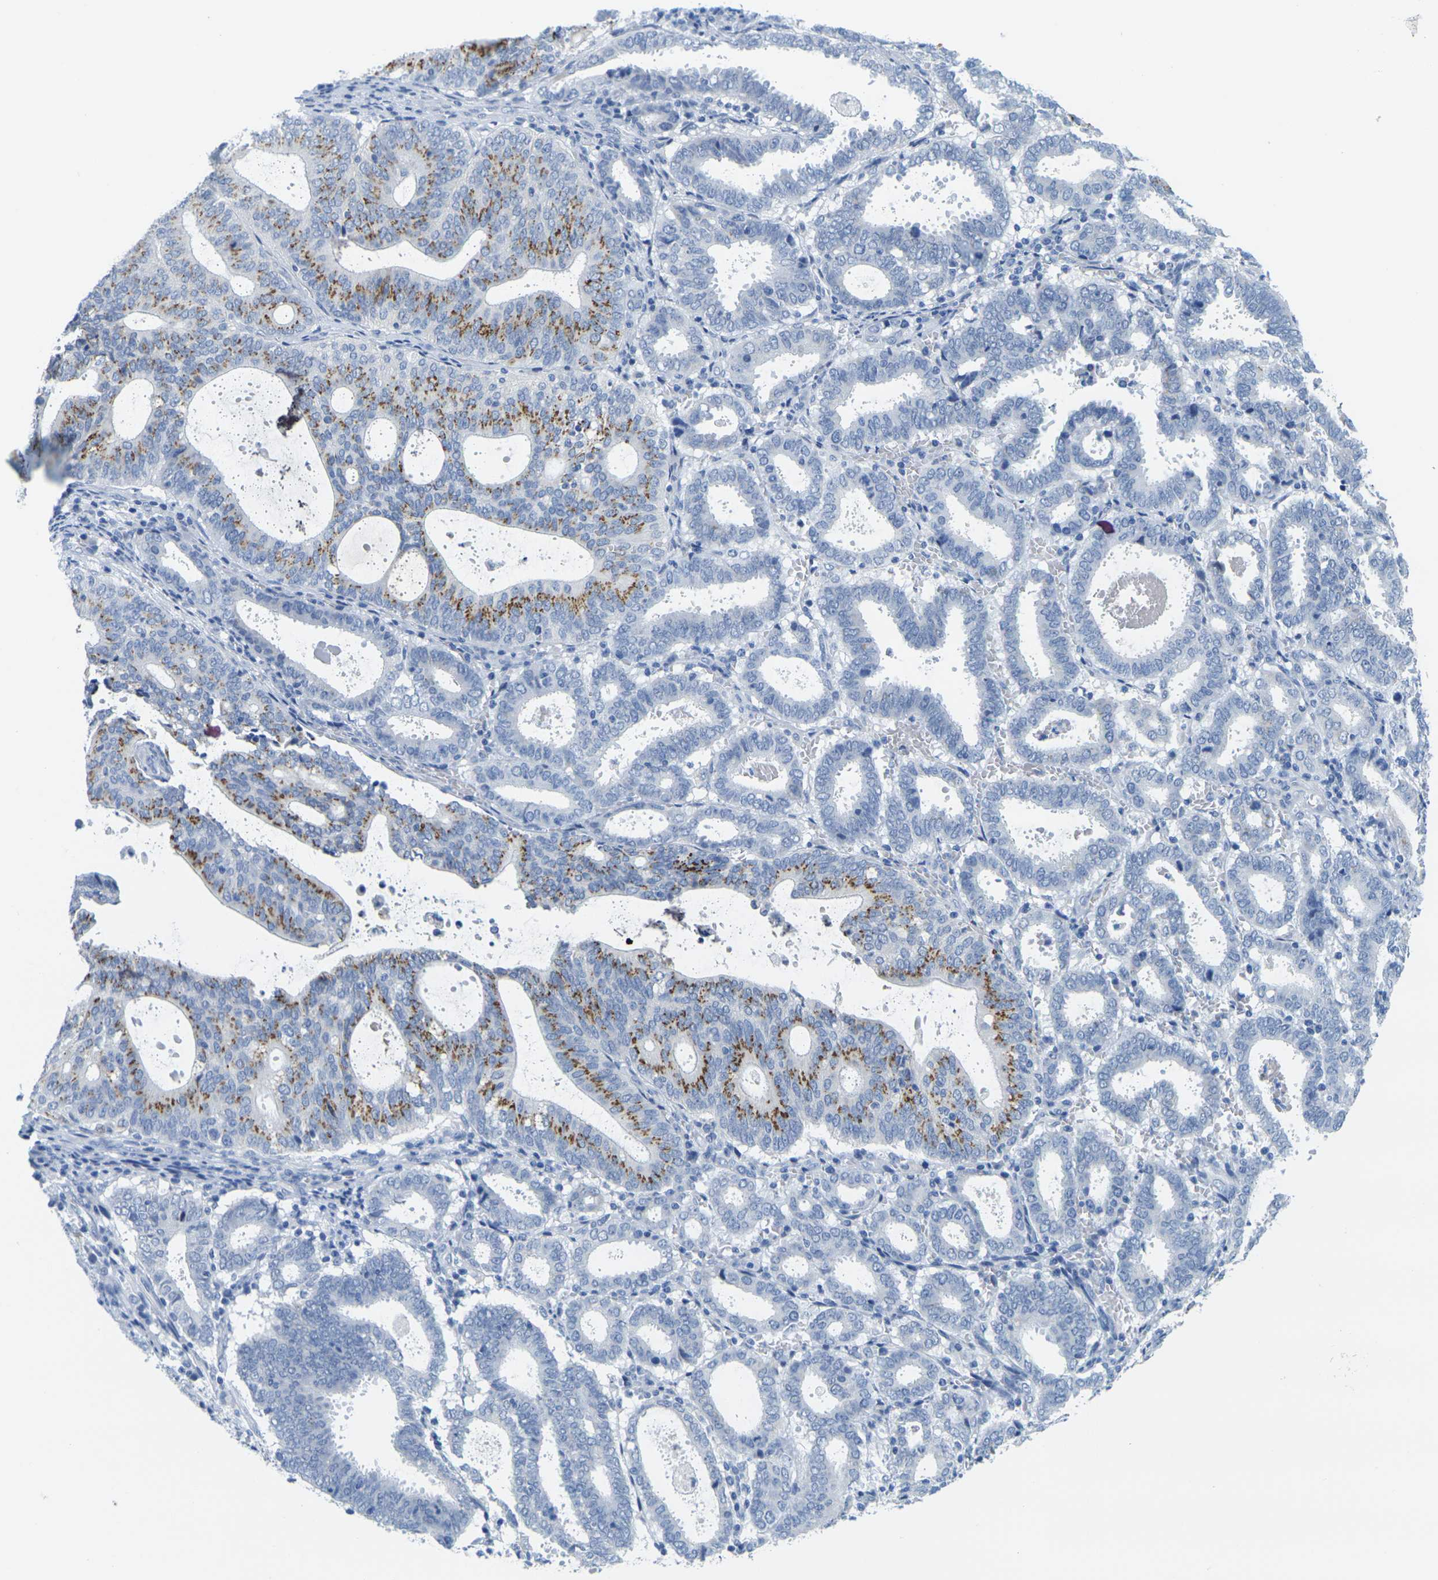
{"staining": {"intensity": "moderate", "quantity": "25%-75%", "location": "cytoplasmic/membranous"}, "tissue": "endometrial cancer", "cell_type": "Tumor cells", "image_type": "cancer", "snomed": [{"axis": "morphology", "description": "Adenocarcinoma, NOS"}, {"axis": "topography", "description": "Uterus"}], "caption": "Tumor cells exhibit medium levels of moderate cytoplasmic/membranous staining in about 25%-75% of cells in human endometrial adenocarcinoma. (DAB (3,3'-diaminobenzidine) IHC, brown staining for protein, blue staining for nuclei).", "gene": "FAM3D", "patient": {"sex": "female", "age": 83}}